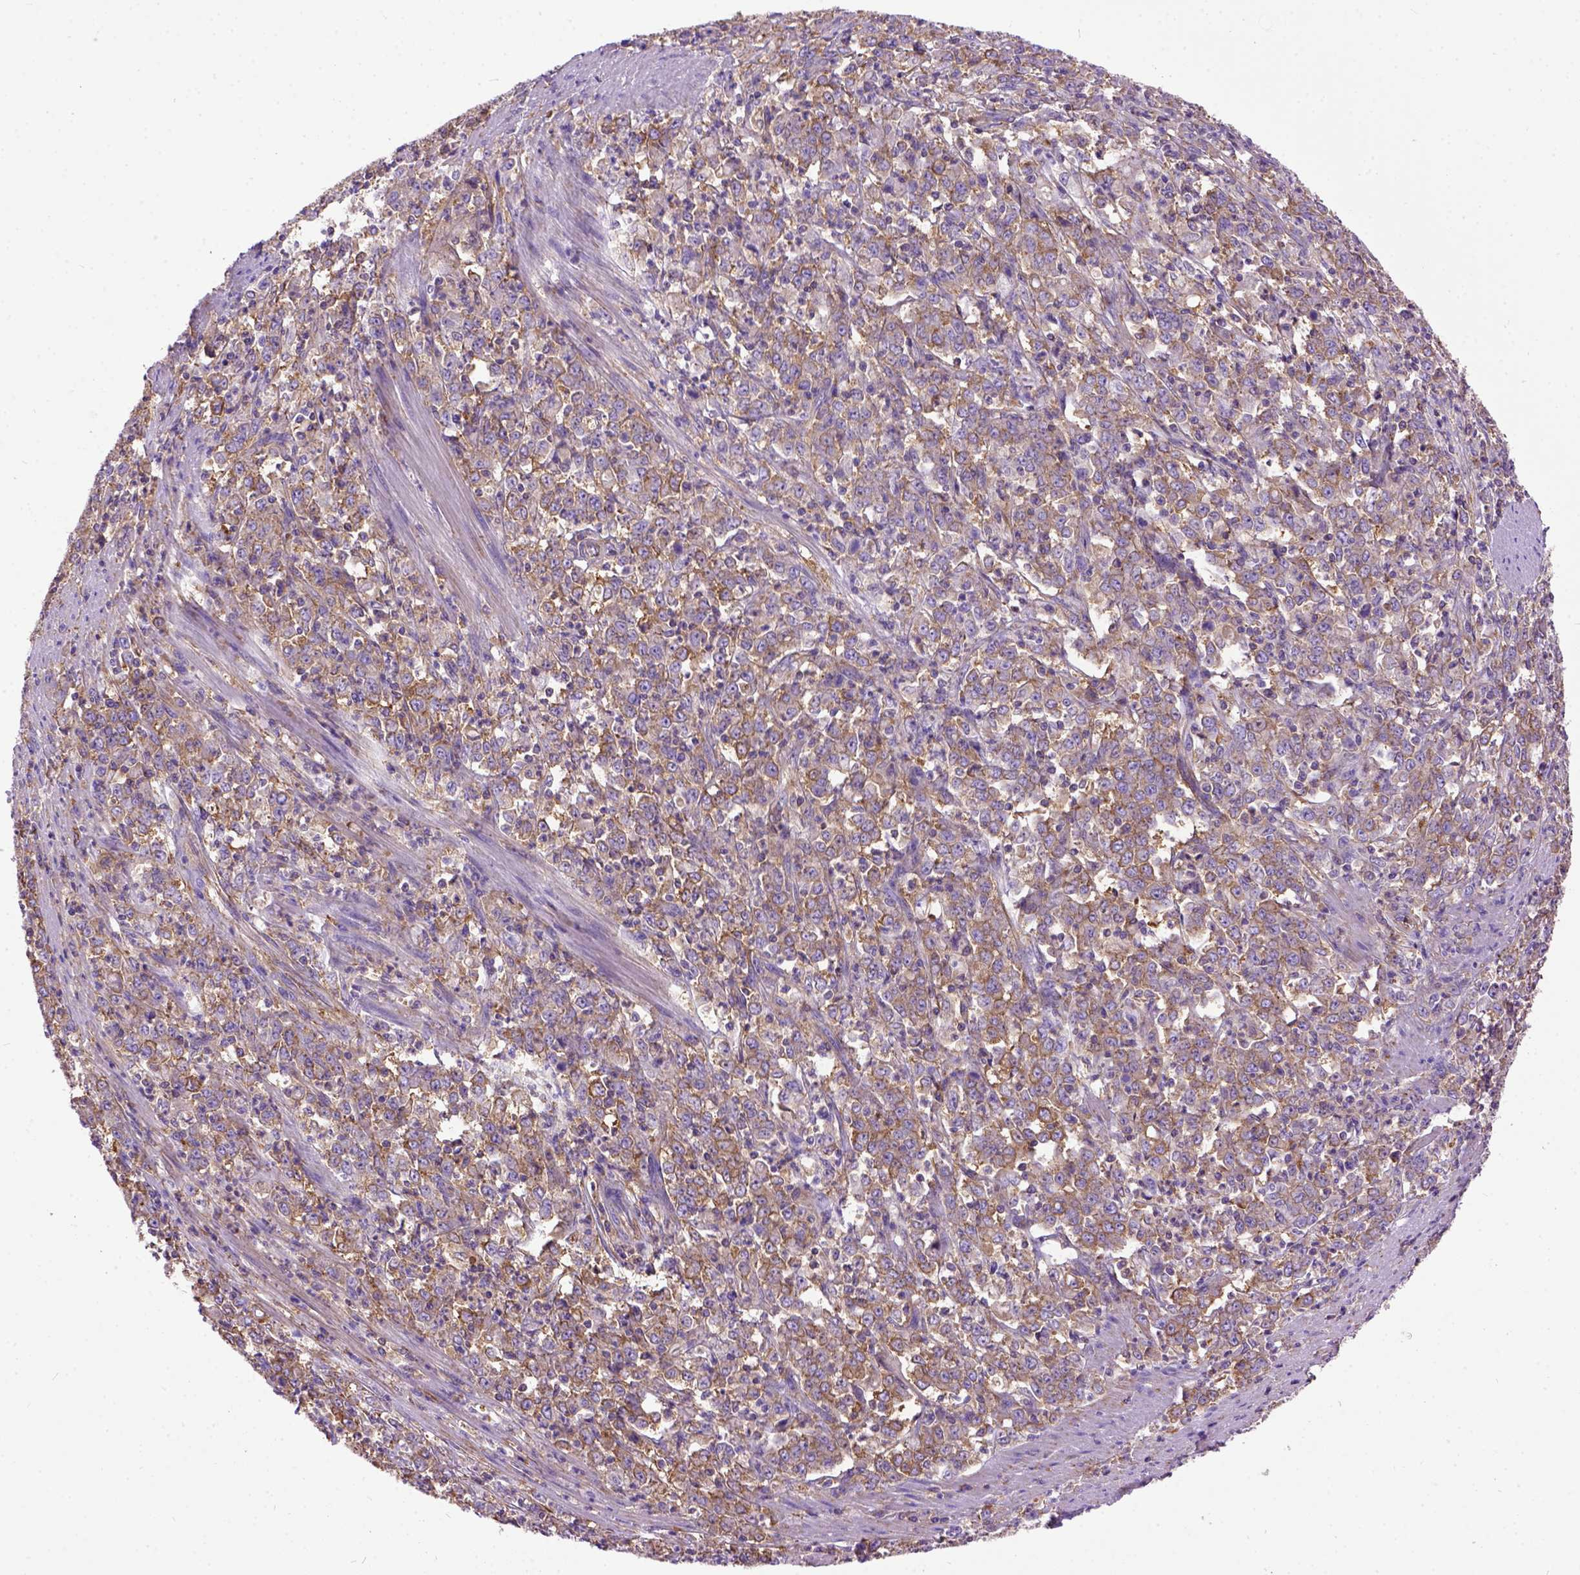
{"staining": {"intensity": "weak", "quantity": ">75%", "location": "cytoplasmic/membranous"}, "tissue": "stomach cancer", "cell_type": "Tumor cells", "image_type": "cancer", "snomed": [{"axis": "morphology", "description": "Adenocarcinoma, NOS"}, {"axis": "topography", "description": "Stomach, lower"}], "caption": "Immunohistochemistry (IHC) (DAB) staining of human stomach cancer (adenocarcinoma) demonstrates weak cytoplasmic/membranous protein staining in about >75% of tumor cells.", "gene": "MVP", "patient": {"sex": "female", "age": 71}}